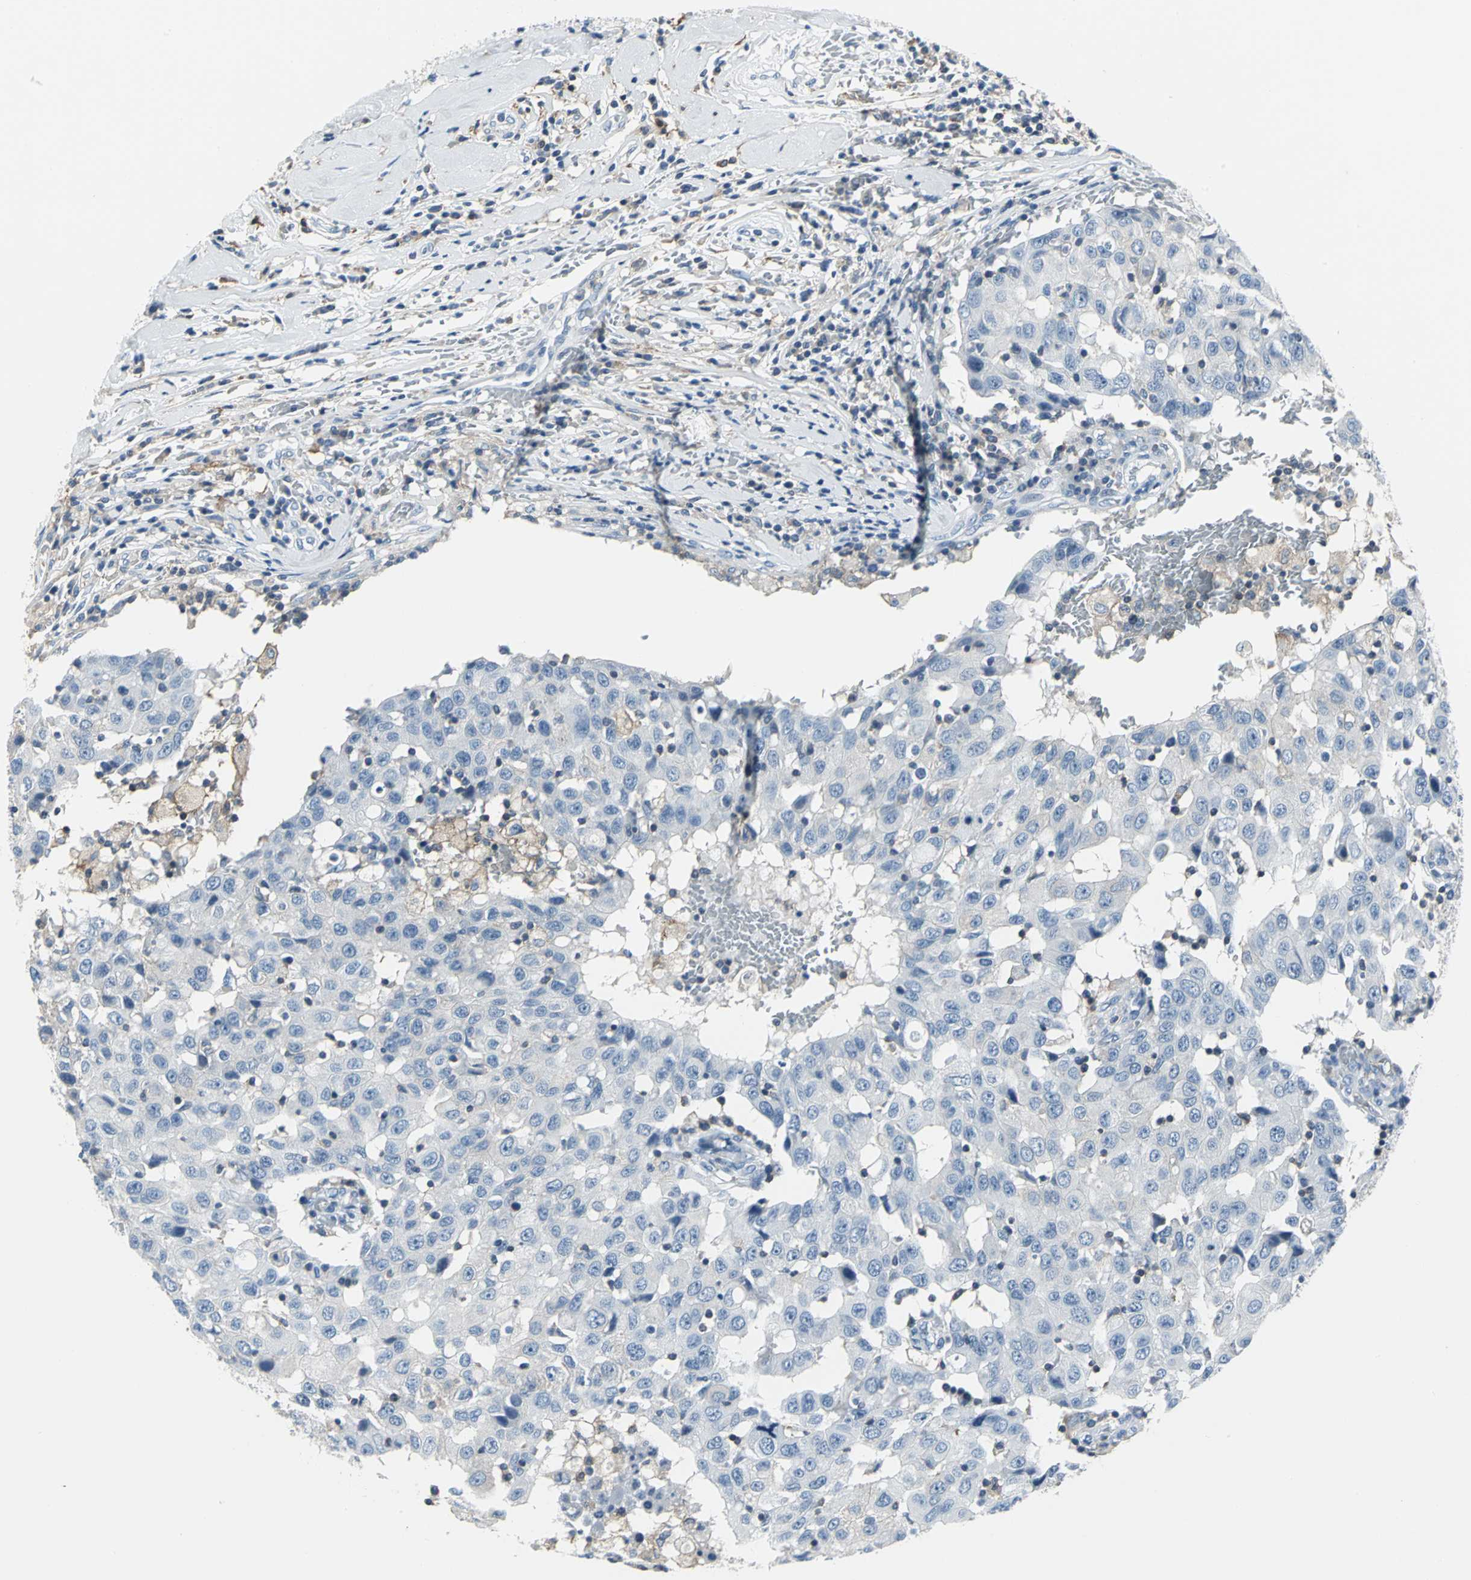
{"staining": {"intensity": "negative", "quantity": "none", "location": "none"}, "tissue": "breast cancer", "cell_type": "Tumor cells", "image_type": "cancer", "snomed": [{"axis": "morphology", "description": "Duct carcinoma"}, {"axis": "topography", "description": "Breast"}], "caption": "Micrograph shows no protein staining in tumor cells of breast intraductal carcinoma tissue.", "gene": "IQGAP2", "patient": {"sex": "female", "age": 27}}